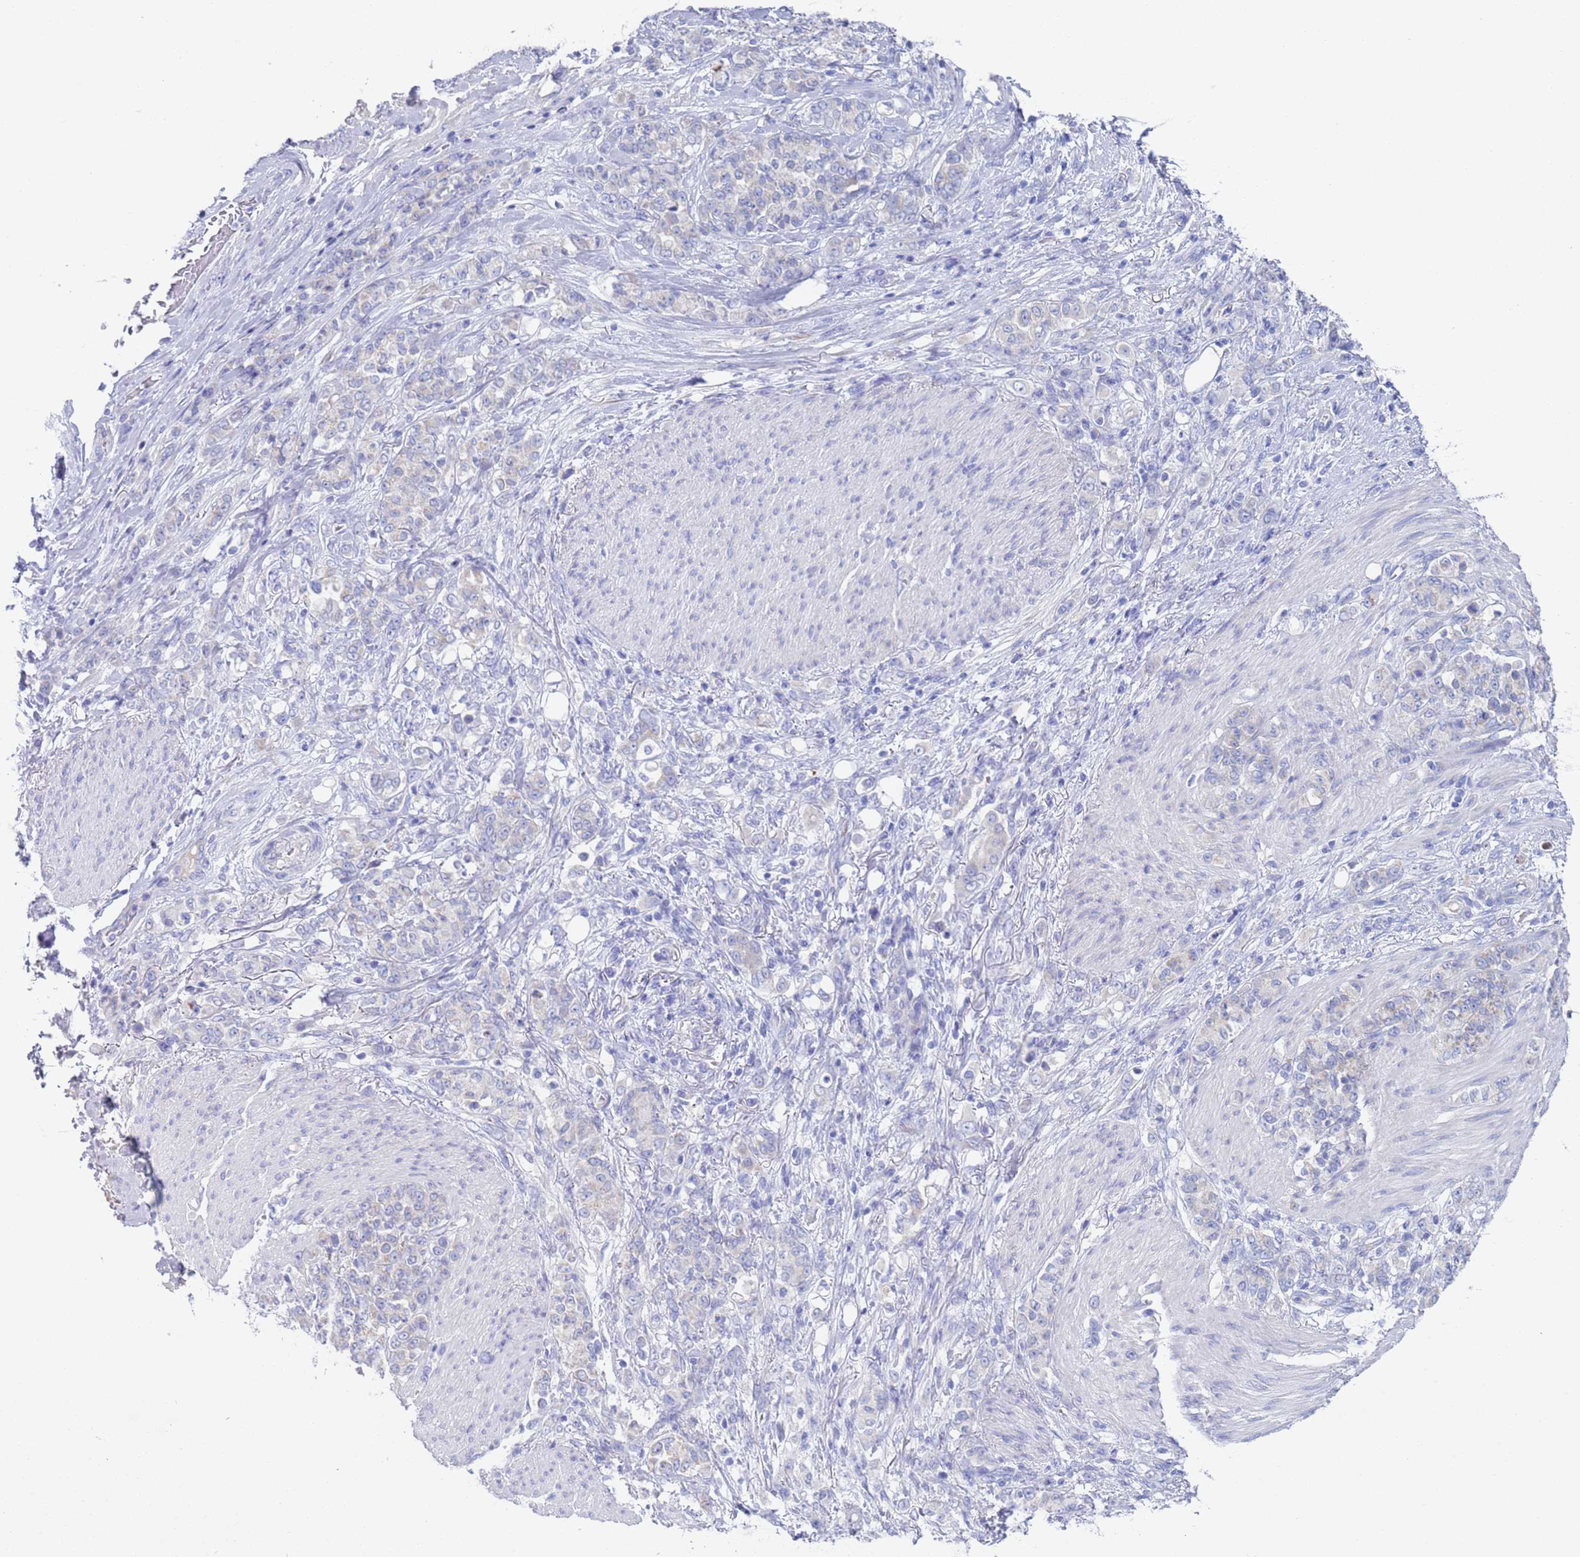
{"staining": {"intensity": "negative", "quantity": "none", "location": "none"}, "tissue": "stomach cancer", "cell_type": "Tumor cells", "image_type": "cancer", "snomed": [{"axis": "morphology", "description": "Adenocarcinoma, NOS"}, {"axis": "topography", "description": "Stomach"}], "caption": "Immunohistochemical staining of human stomach adenocarcinoma shows no significant positivity in tumor cells.", "gene": "PET117", "patient": {"sex": "female", "age": 79}}